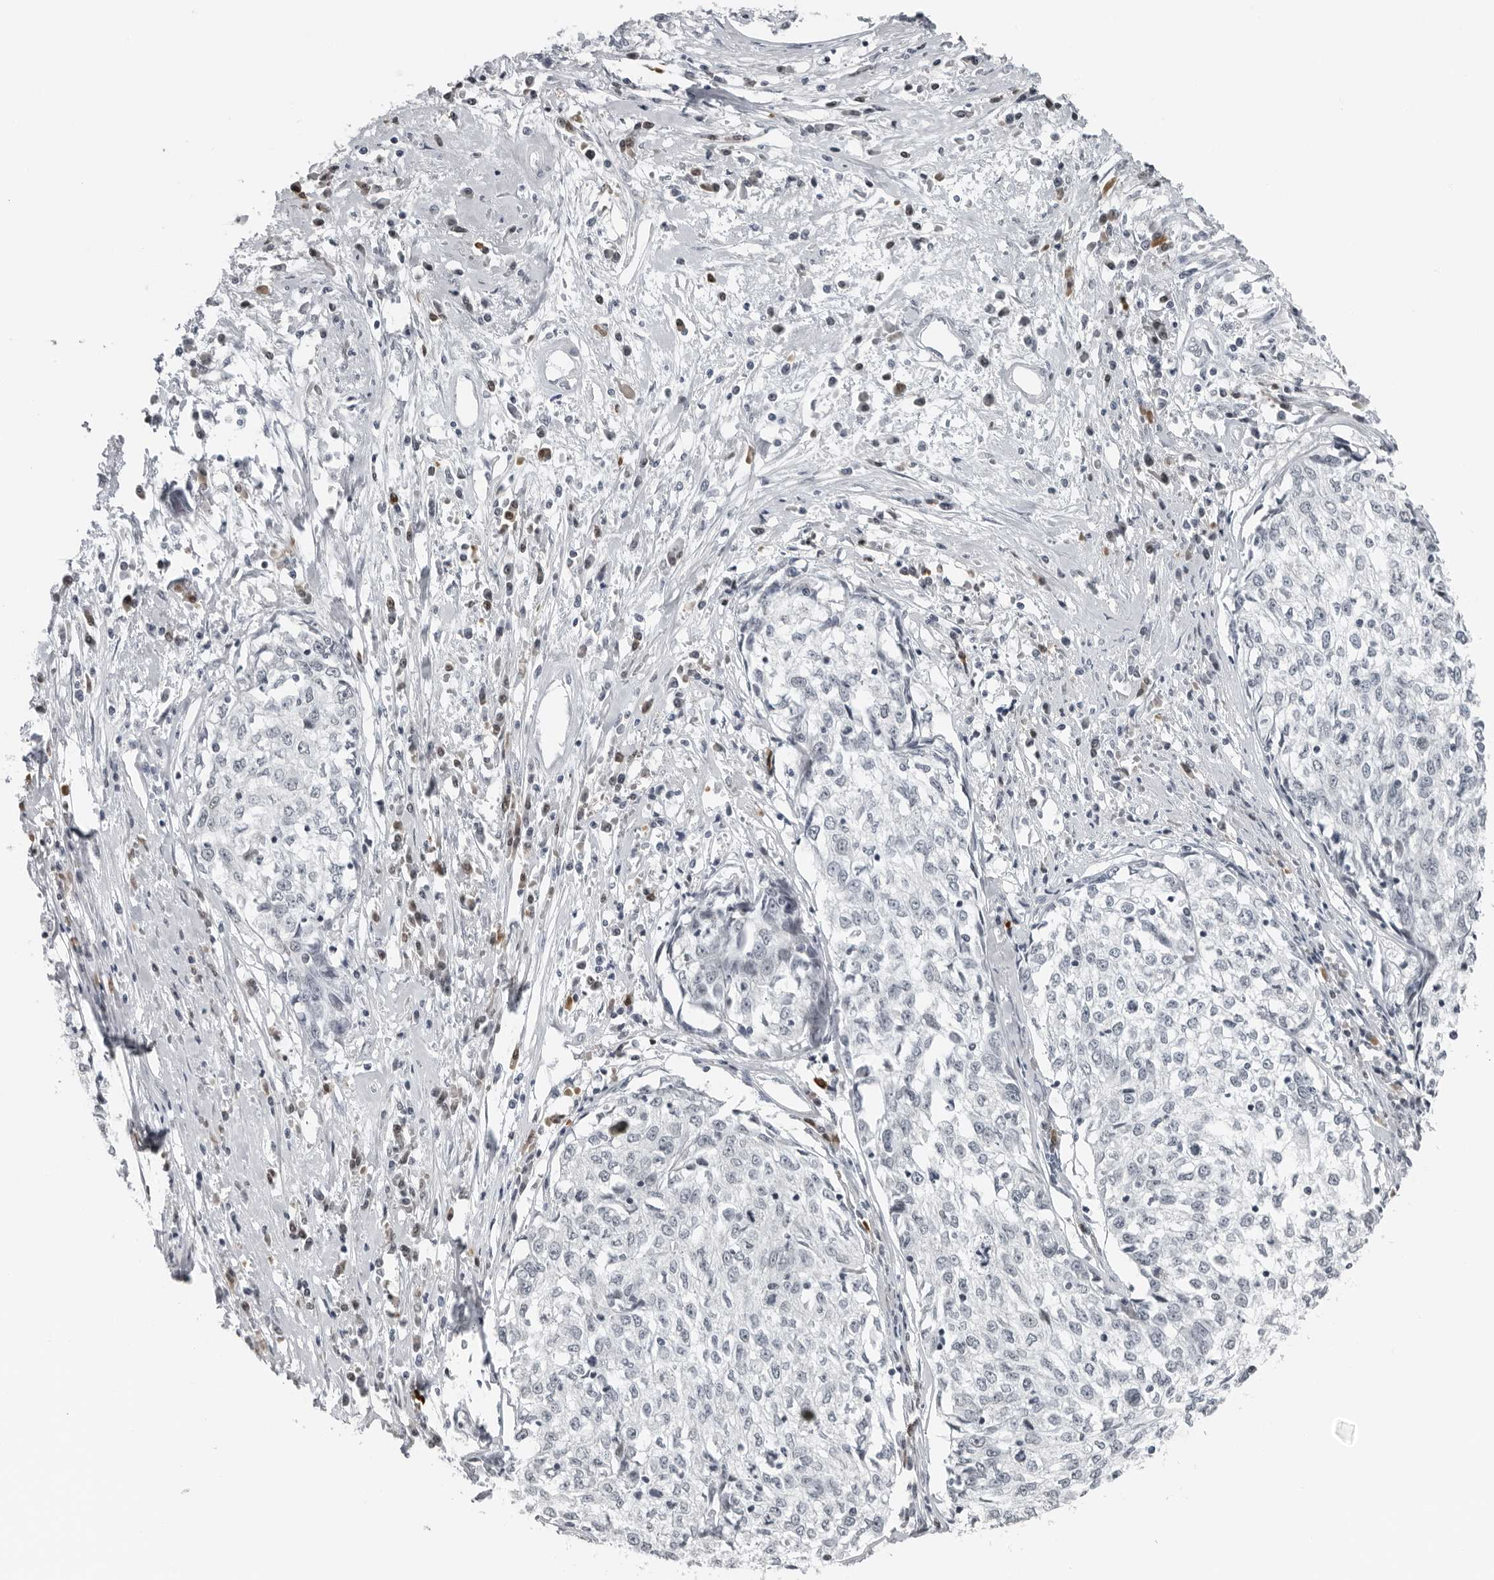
{"staining": {"intensity": "negative", "quantity": "none", "location": "none"}, "tissue": "cervical cancer", "cell_type": "Tumor cells", "image_type": "cancer", "snomed": [{"axis": "morphology", "description": "Squamous cell carcinoma, NOS"}, {"axis": "topography", "description": "Cervix"}], "caption": "Immunohistochemical staining of cervical cancer displays no significant positivity in tumor cells.", "gene": "PPP1R42", "patient": {"sex": "female", "age": 57}}